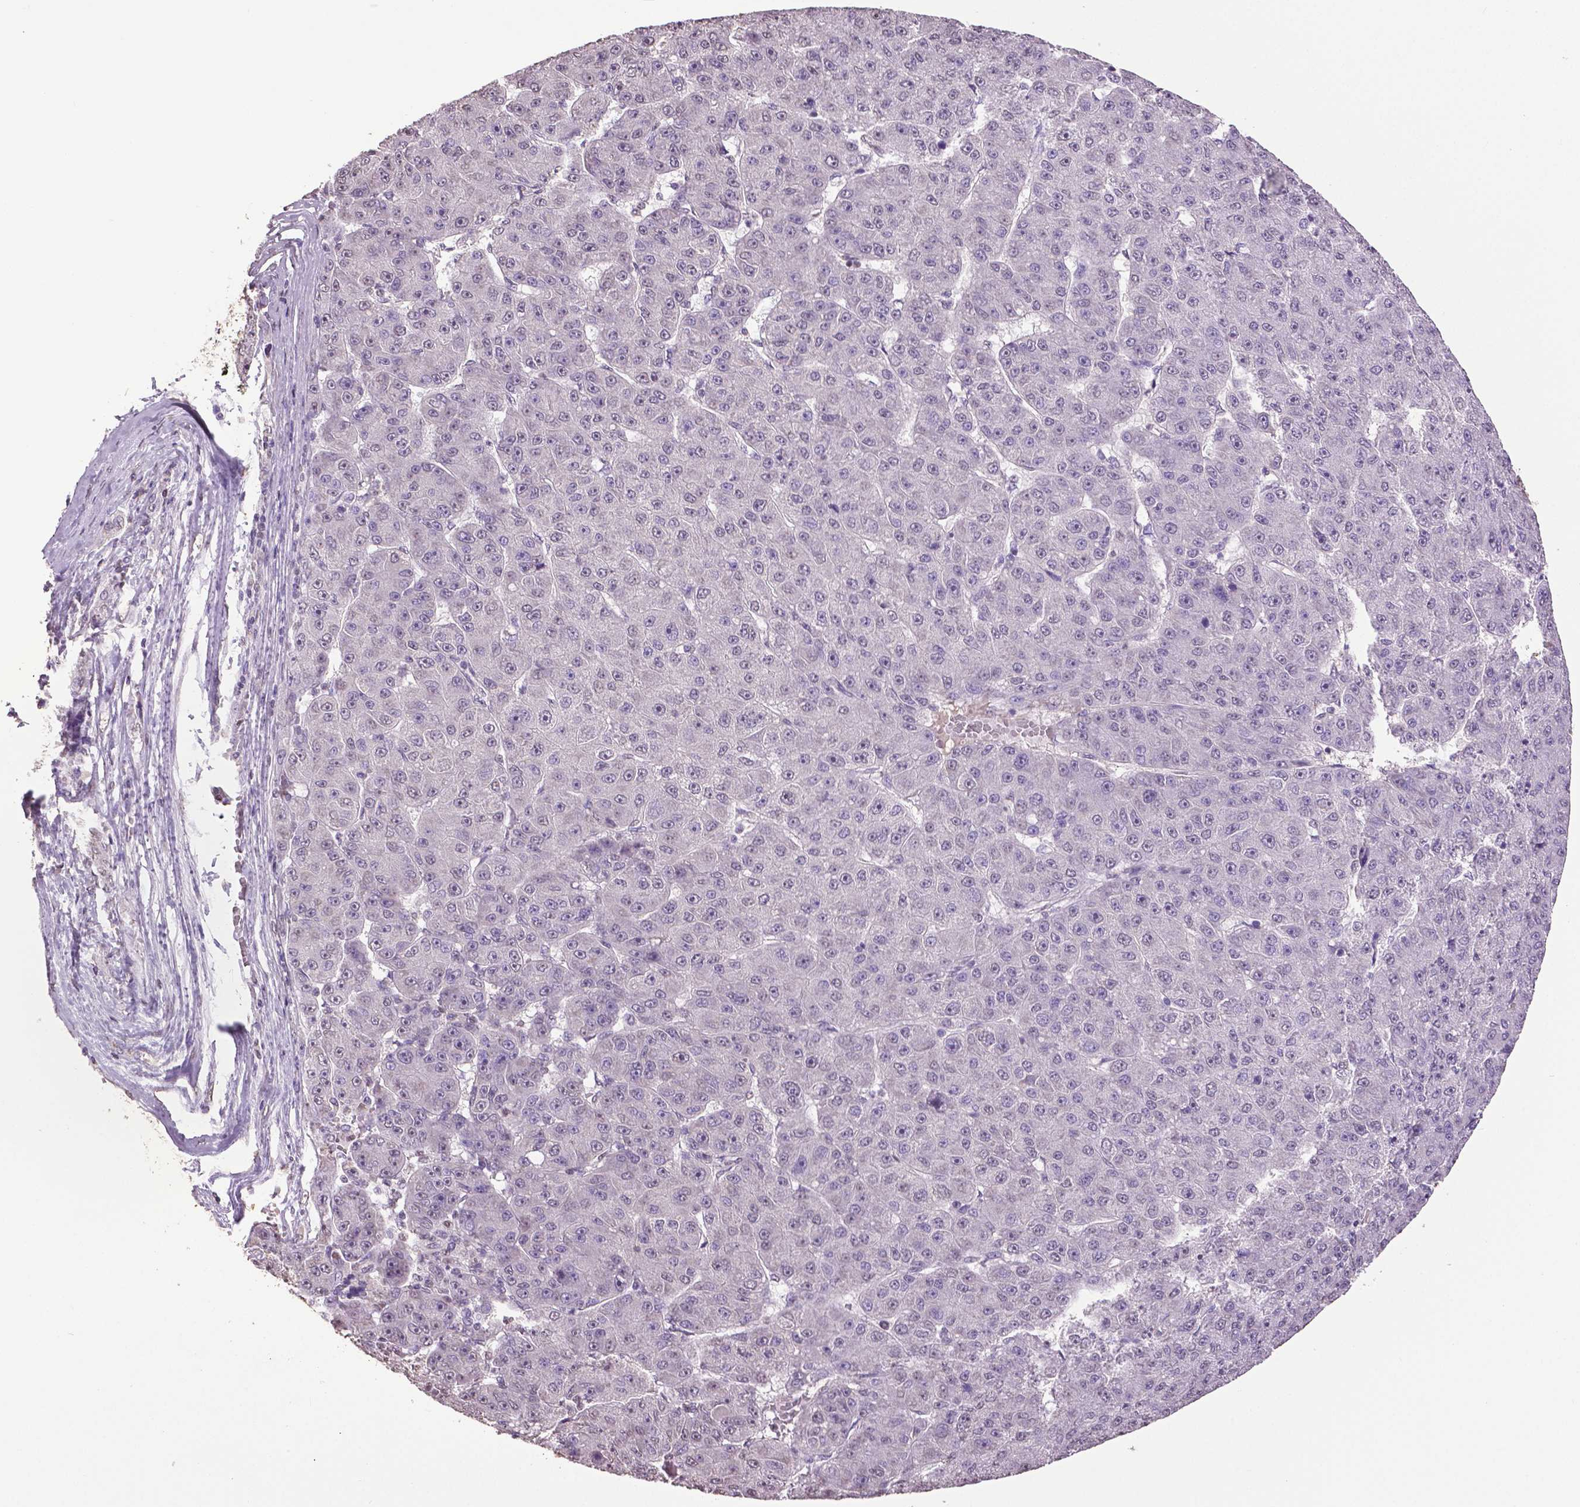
{"staining": {"intensity": "negative", "quantity": "none", "location": "none"}, "tissue": "liver cancer", "cell_type": "Tumor cells", "image_type": "cancer", "snomed": [{"axis": "morphology", "description": "Carcinoma, Hepatocellular, NOS"}, {"axis": "topography", "description": "Liver"}], "caption": "This is an IHC histopathology image of human liver cancer (hepatocellular carcinoma). There is no staining in tumor cells.", "gene": "RUNX3", "patient": {"sex": "male", "age": 67}}